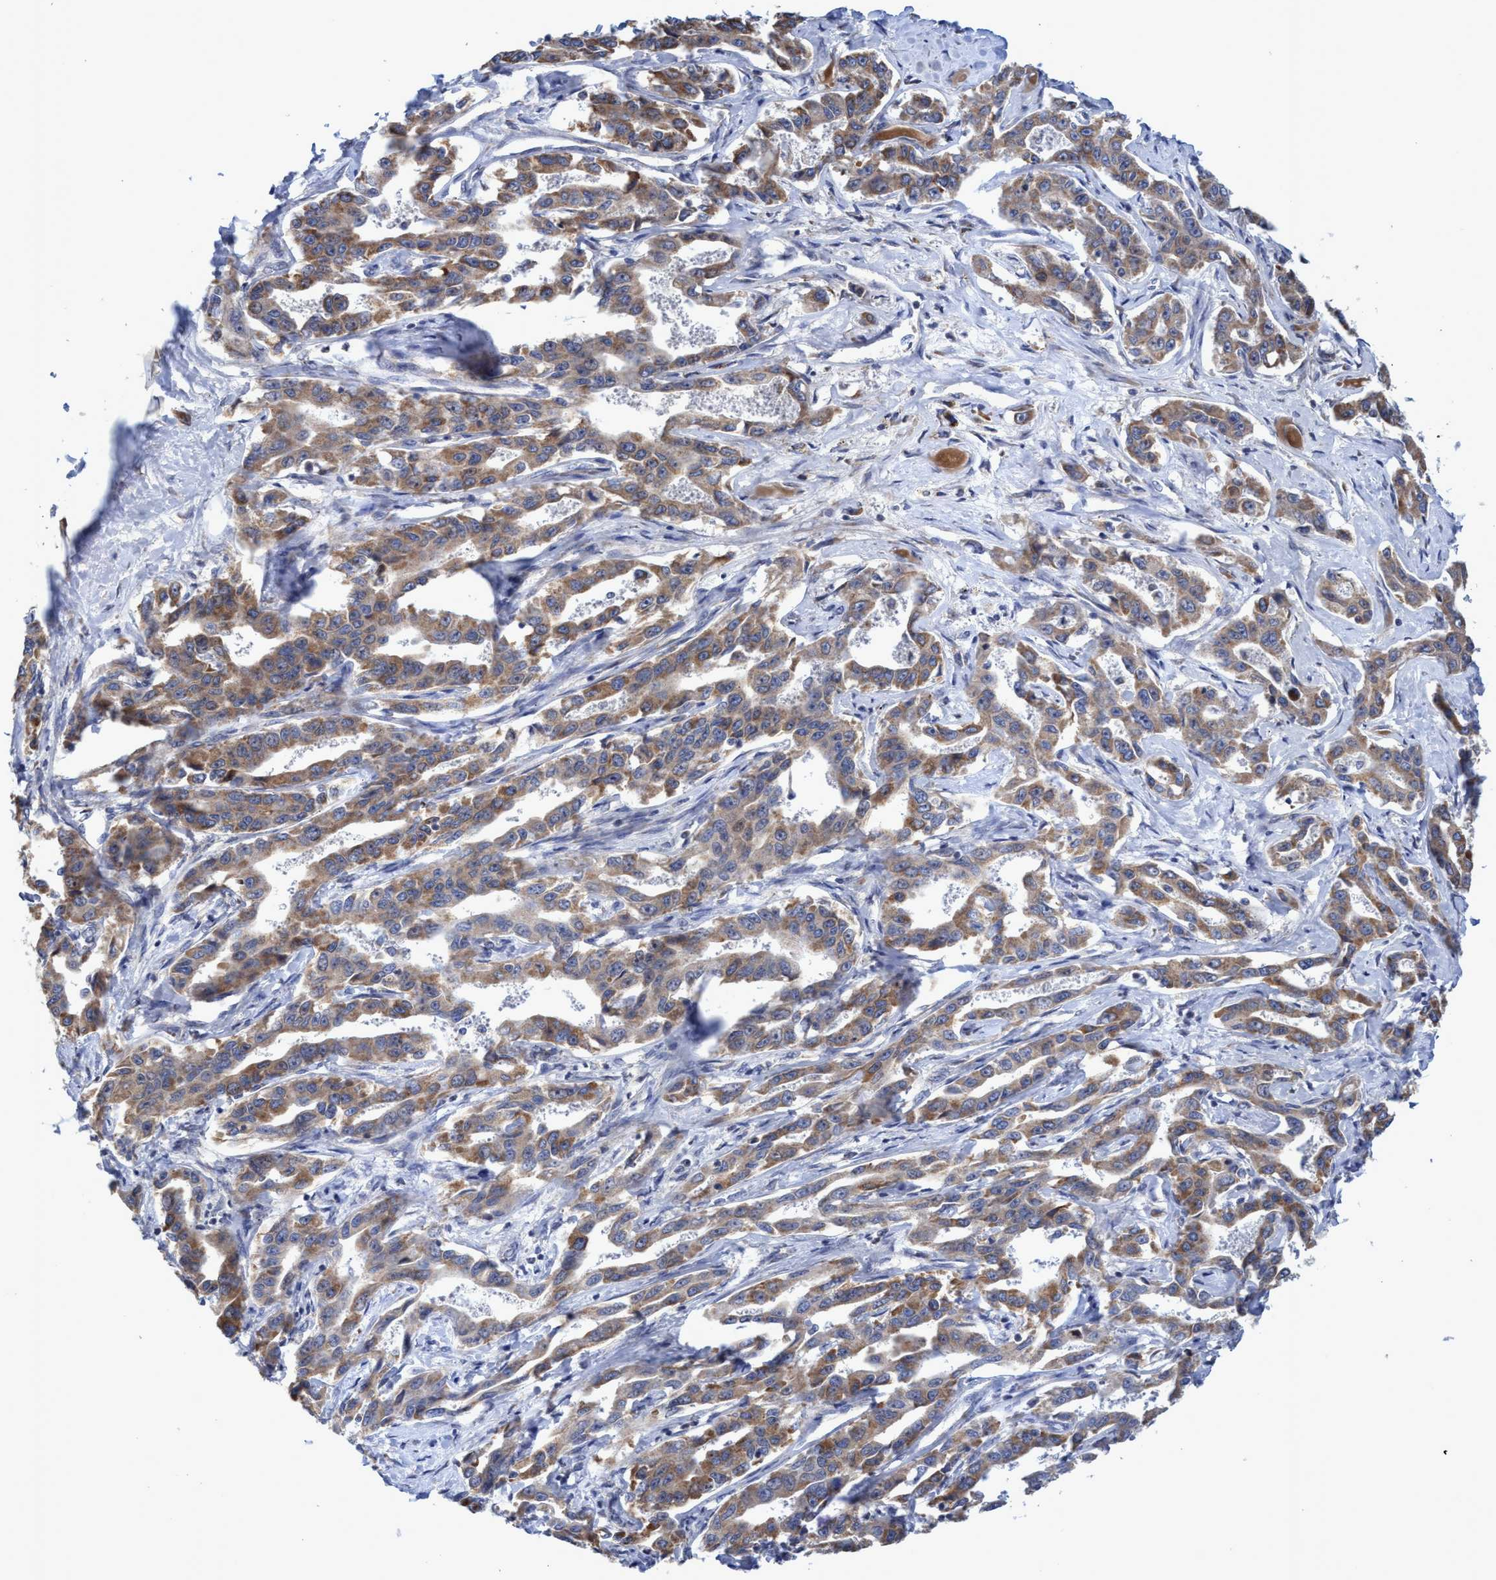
{"staining": {"intensity": "moderate", "quantity": ">75%", "location": "cytoplasmic/membranous"}, "tissue": "liver cancer", "cell_type": "Tumor cells", "image_type": "cancer", "snomed": [{"axis": "morphology", "description": "Cholangiocarcinoma"}, {"axis": "topography", "description": "Liver"}], "caption": "Cholangiocarcinoma (liver) stained with a brown dye shows moderate cytoplasmic/membranous positive expression in approximately >75% of tumor cells.", "gene": "NAT16", "patient": {"sex": "male", "age": 59}}